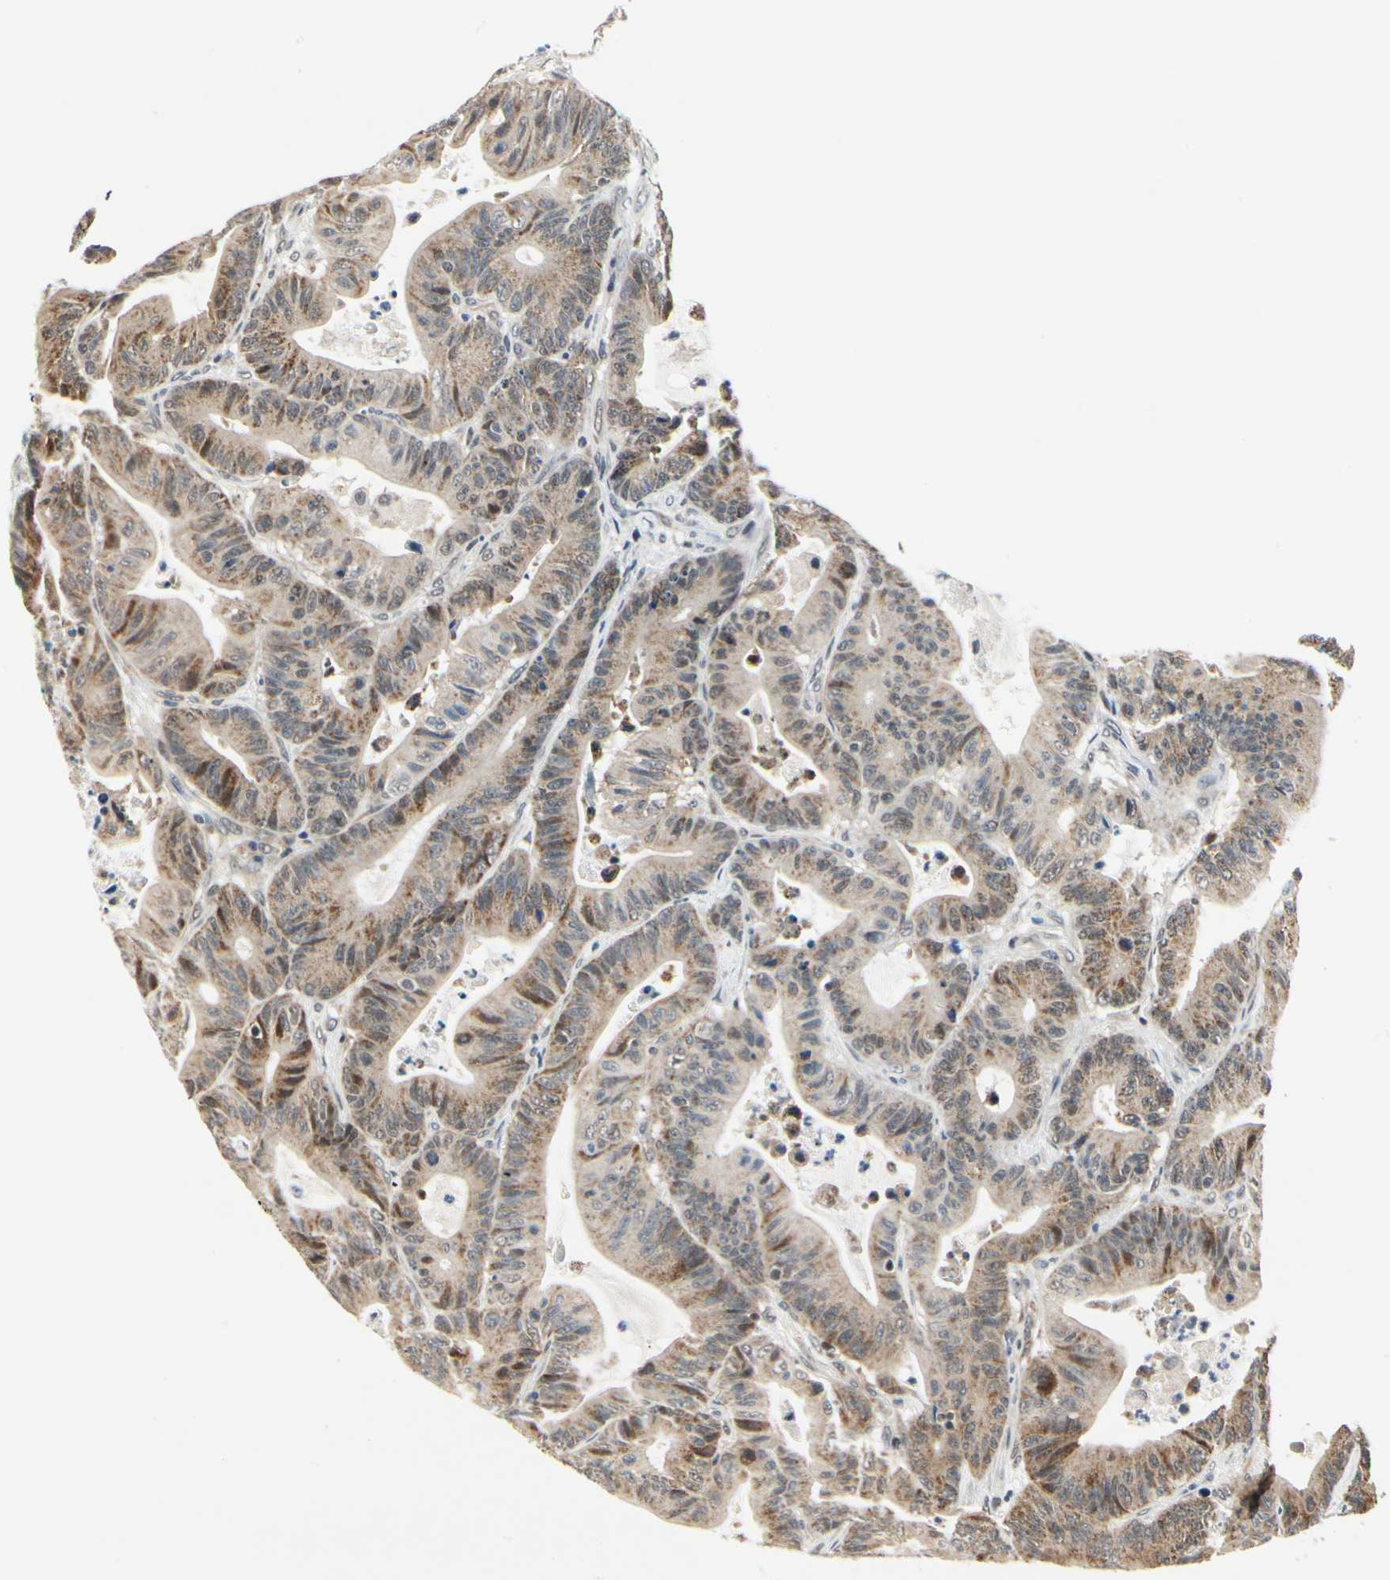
{"staining": {"intensity": "moderate", "quantity": ">75%", "location": "cytoplasmic/membranous"}, "tissue": "colorectal cancer", "cell_type": "Tumor cells", "image_type": "cancer", "snomed": [{"axis": "morphology", "description": "Adenocarcinoma, NOS"}, {"axis": "topography", "description": "Colon"}], "caption": "Protein analysis of colorectal cancer tissue reveals moderate cytoplasmic/membranous positivity in about >75% of tumor cells.", "gene": "PDK2", "patient": {"sex": "female", "age": 84}}